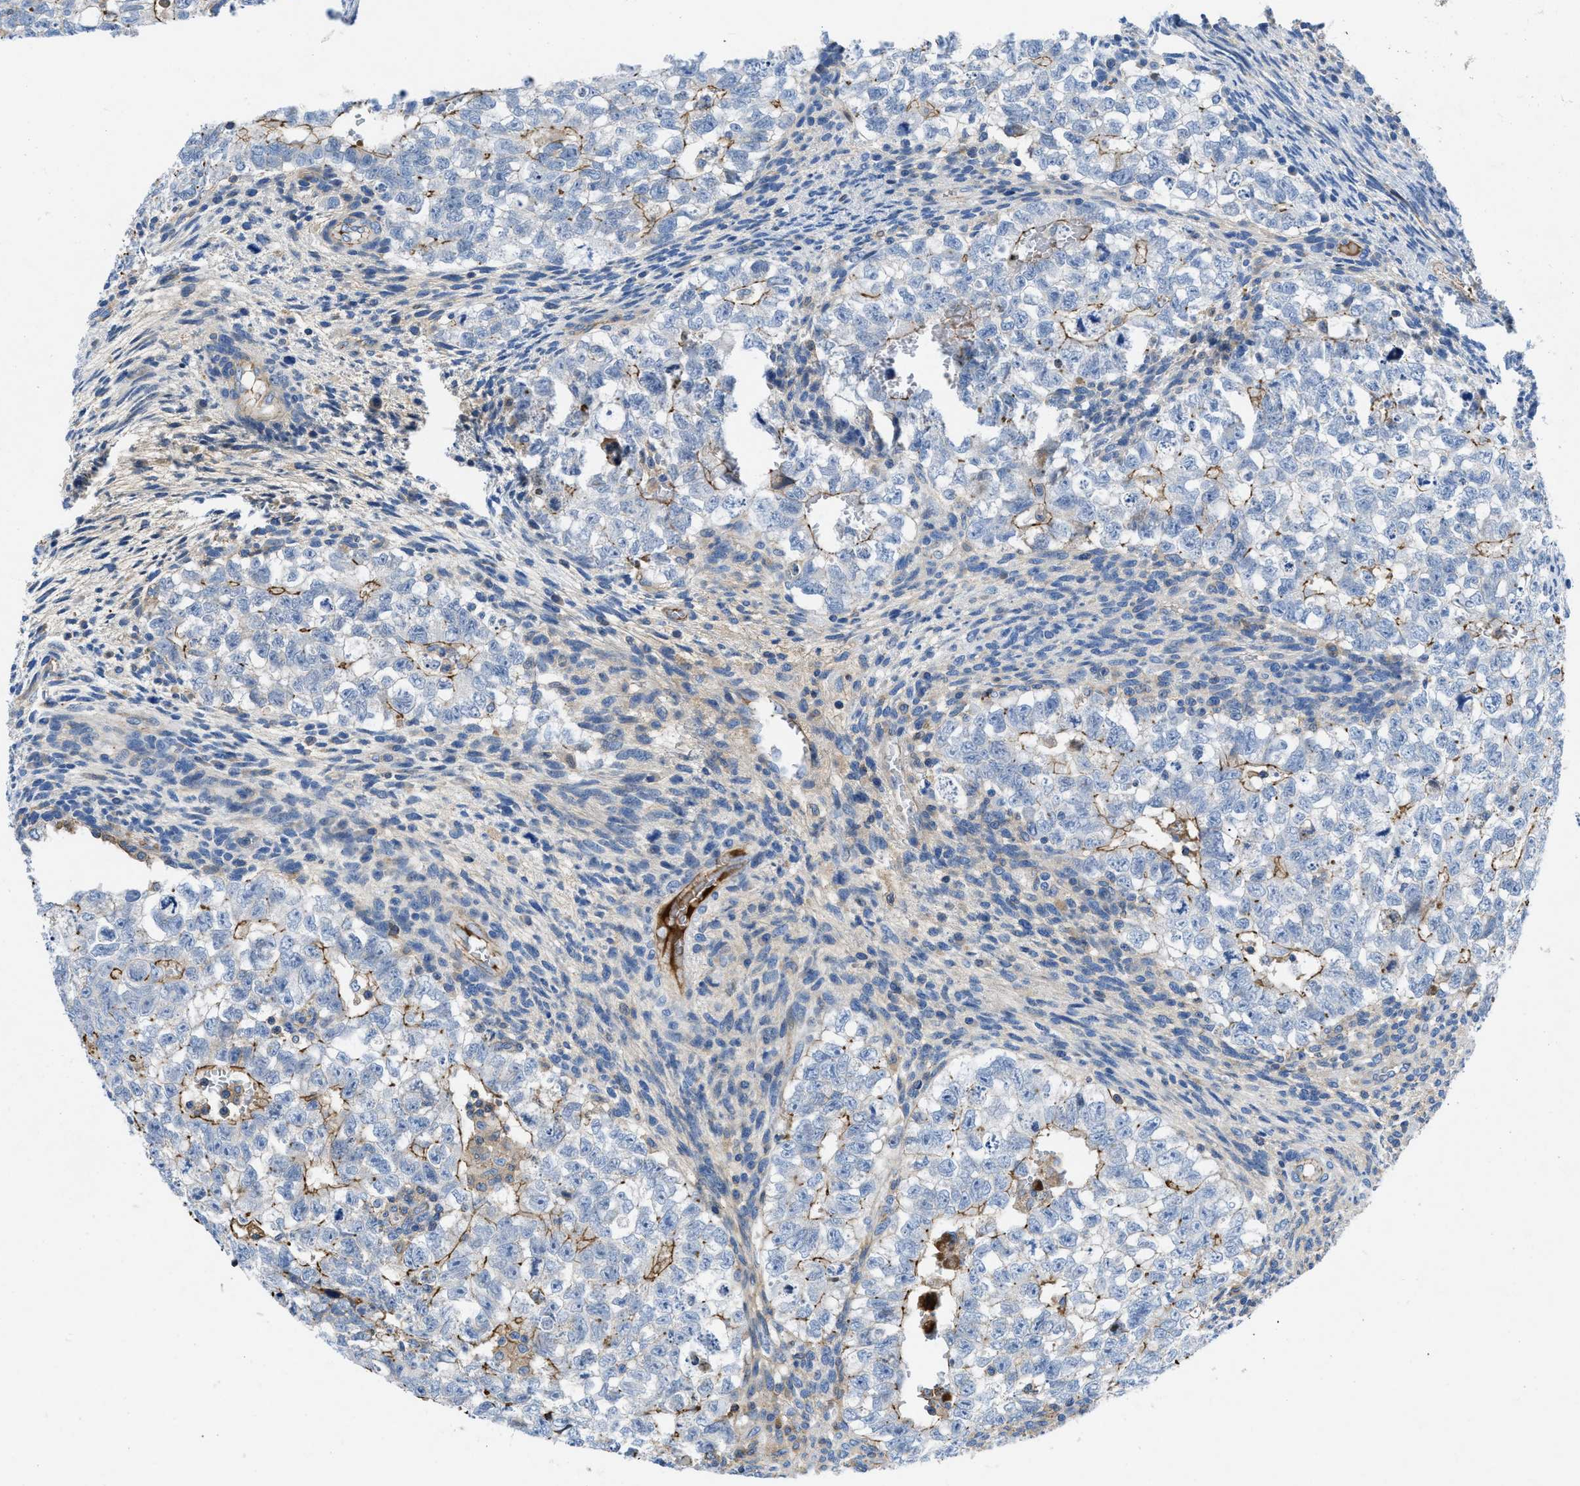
{"staining": {"intensity": "moderate", "quantity": "<25%", "location": "cytoplasmic/membranous"}, "tissue": "testis cancer", "cell_type": "Tumor cells", "image_type": "cancer", "snomed": [{"axis": "morphology", "description": "Seminoma, NOS"}, {"axis": "morphology", "description": "Carcinoma, Embryonal, NOS"}, {"axis": "topography", "description": "Testis"}], "caption": "IHC staining of testis cancer (embryonal carcinoma), which shows low levels of moderate cytoplasmic/membranous staining in about <25% of tumor cells indicating moderate cytoplasmic/membranous protein positivity. The staining was performed using DAB (3,3'-diaminobenzidine) (brown) for protein detection and nuclei were counterstained in hematoxylin (blue).", "gene": "ATP6V0D1", "patient": {"sex": "male", "age": 38}}